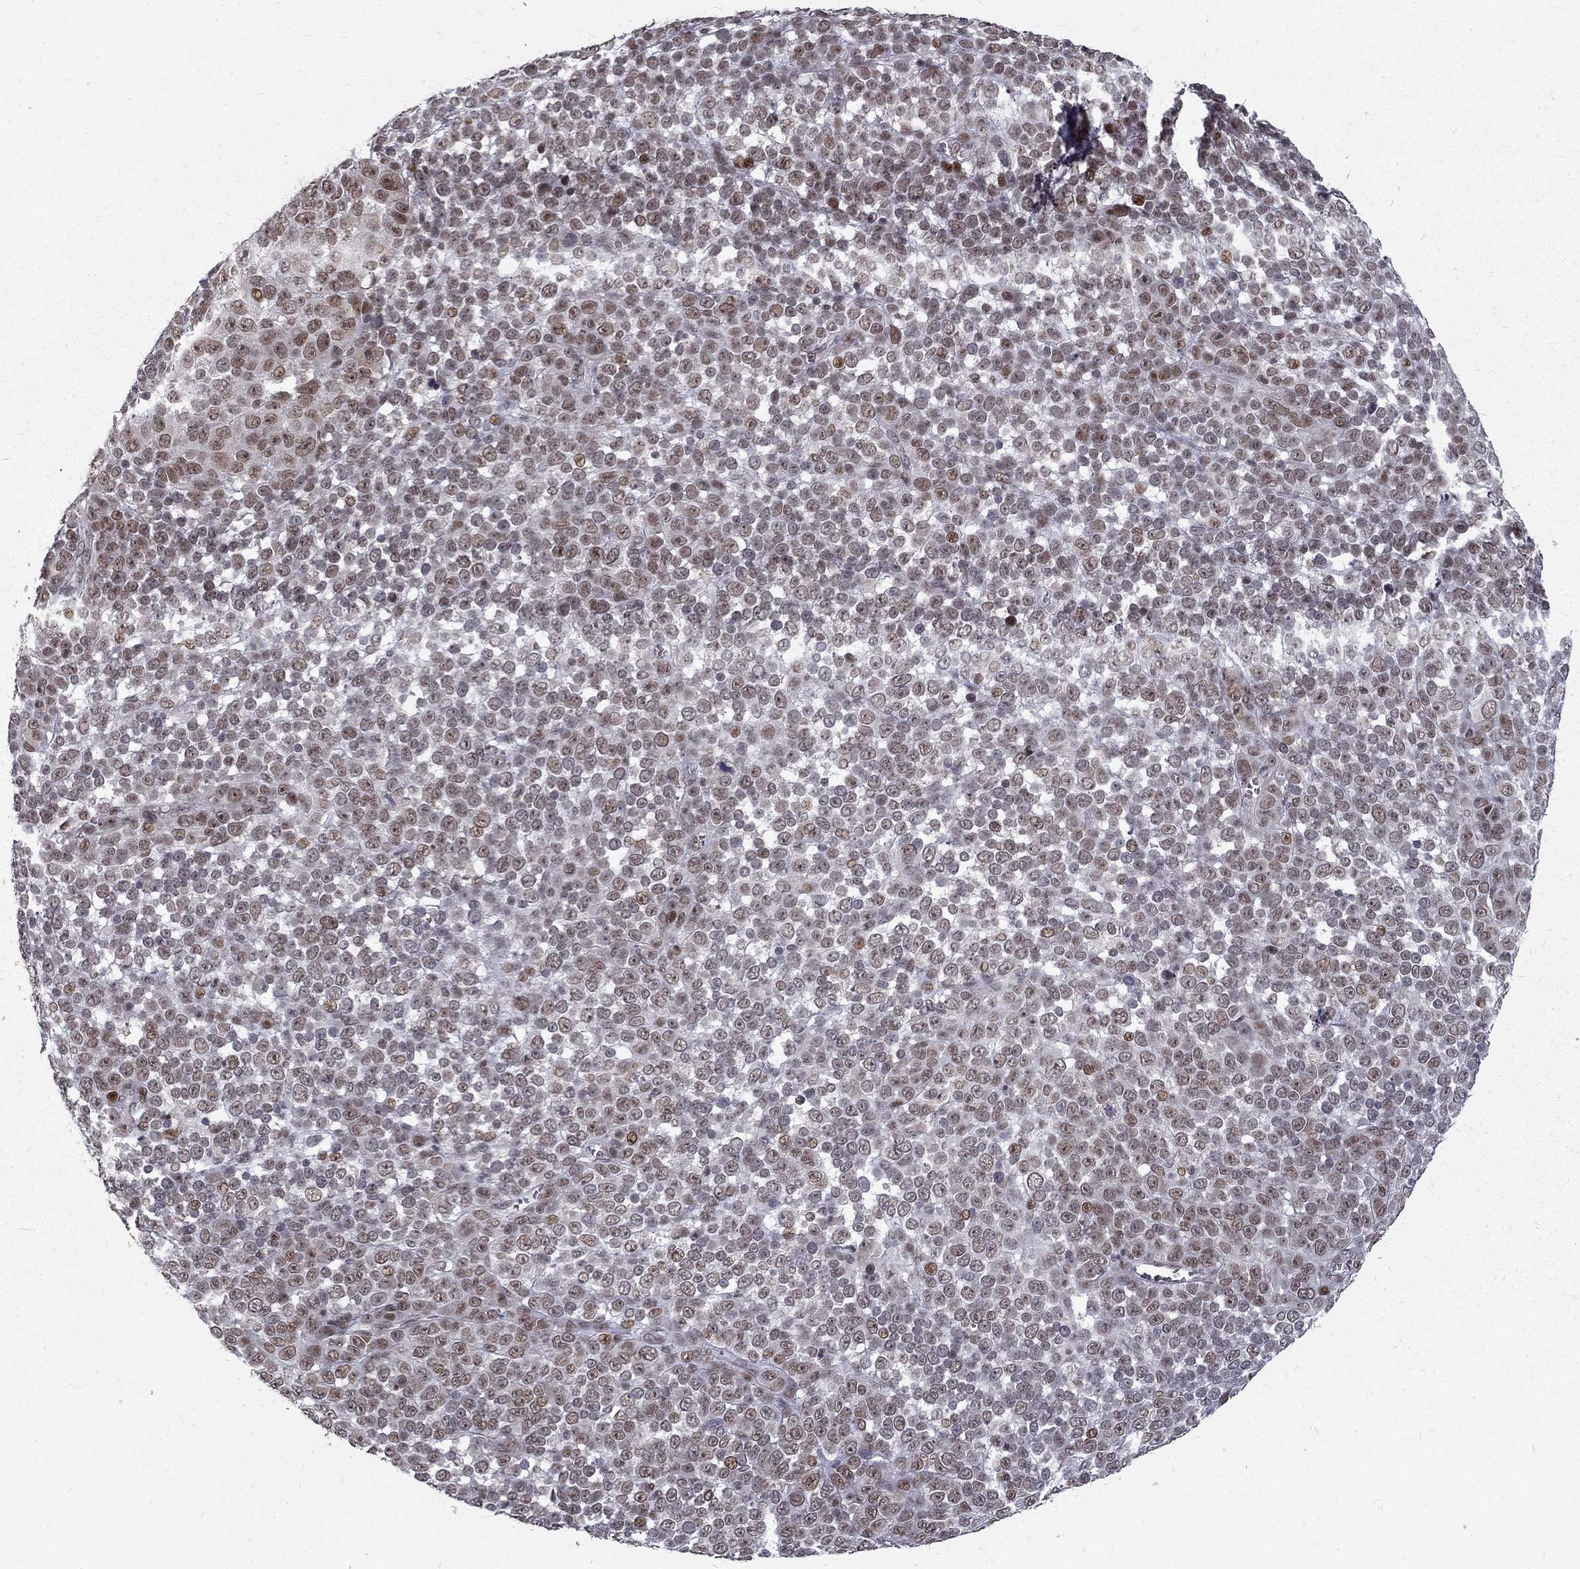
{"staining": {"intensity": "moderate", "quantity": ">75%", "location": "nuclear"}, "tissue": "melanoma", "cell_type": "Tumor cells", "image_type": "cancer", "snomed": [{"axis": "morphology", "description": "Malignant melanoma, NOS"}, {"axis": "topography", "description": "Skin"}], "caption": "Malignant melanoma was stained to show a protein in brown. There is medium levels of moderate nuclear expression in approximately >75% of tumor cells.", "gene": "TCEAL1", "patient": {"sex": "female", "age": 95}}